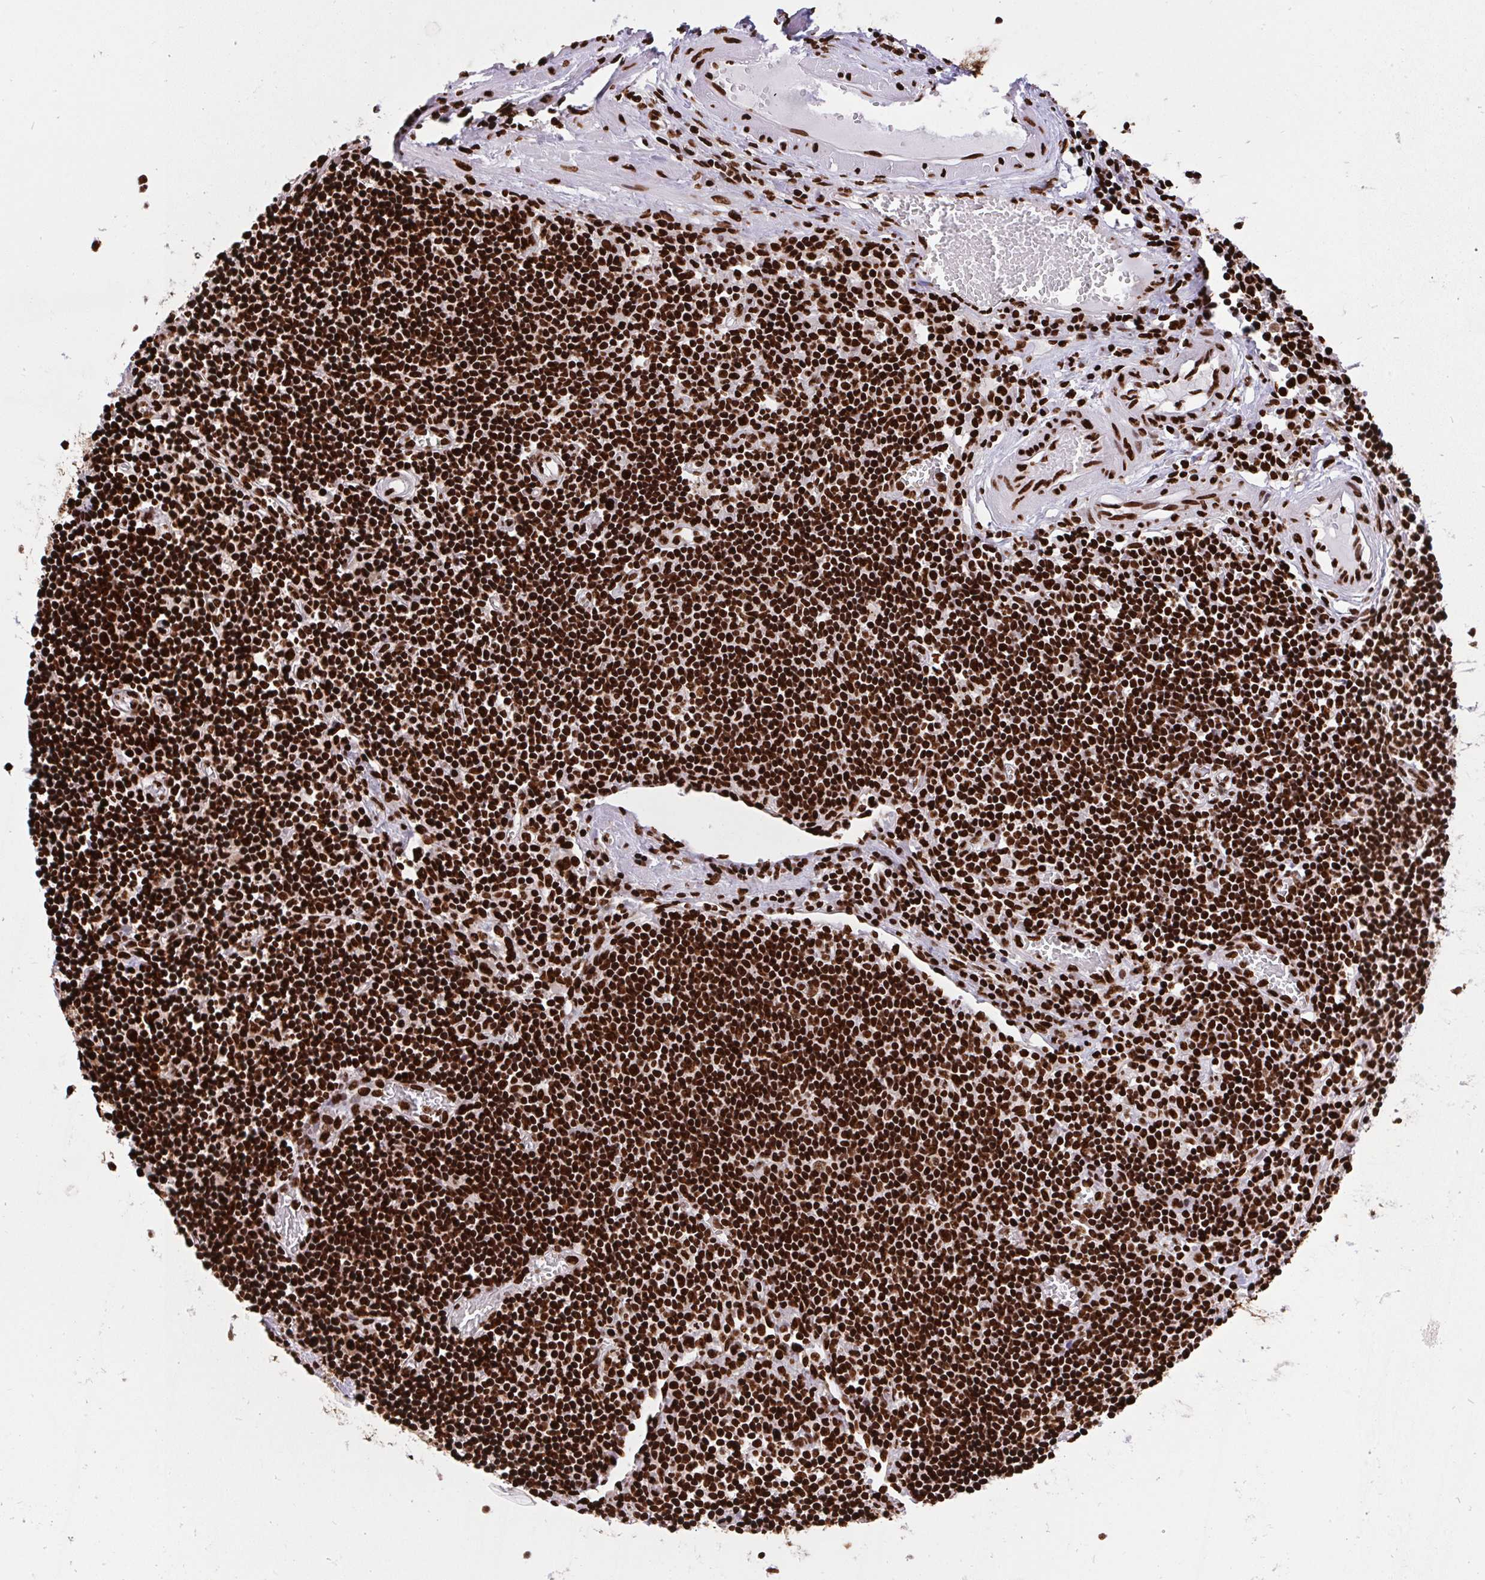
{"staining": {"intensity": "strong", "quantity": ">75%", "location": "nuclear"}, "tissue": "lymph node", "cell_type": "Germinal center cells", "image_type": "normal", "snomed": [{"axis": "morphology", "description": "Normal tissue, NOS"}, {"axis": "topography", "description": "Lymph node"}], "caption": "Germinal center cells demonstrate strong nuclear positivity in approximately >75% of cells in benign lymph node. (DAB (3,3'-diaminobenzidine) = brown stain, brightfield microscopy at high magnification).", "gene": "HNRNPL", "patient": {"sex": "male", "age": 66}}